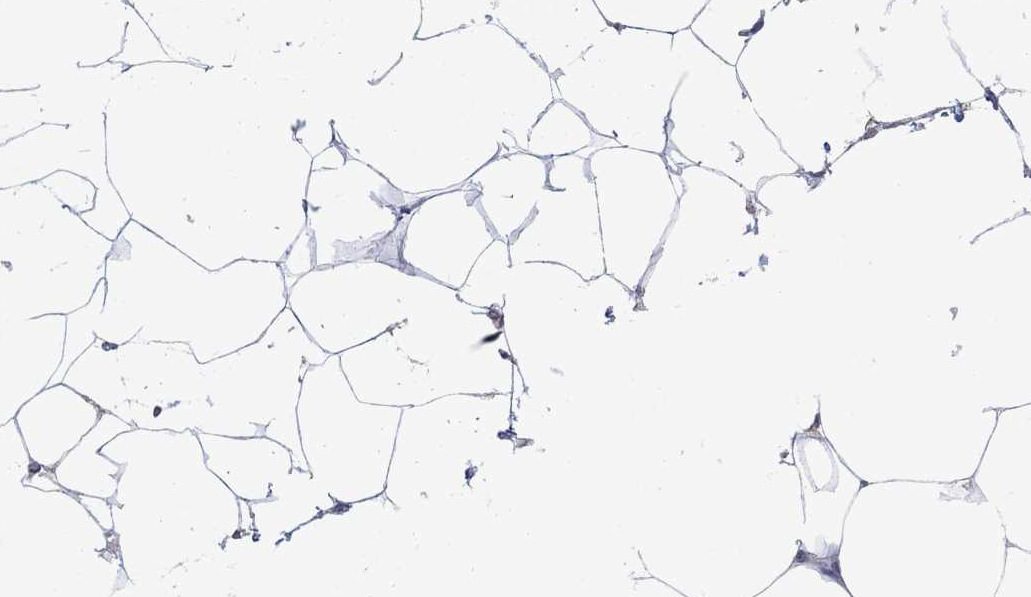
{"staining": {"intensity": "weak", "quantity": "<25%", "location": "nuclear"}, "tissue": "adipose tissue", "cell_type": "Adipocytes", "image_type": "normal", "snomed": [{"axis": "morphology", "description": "Normal tissue, NOS"}, {"axis": "topography", "description": "Adipose tissue"}], "caption": "An IHC histopathology image of normal adipose tissue is shown. There is no staining in adipocytes of adipose tissue.", "gene": "FGF2", "patient": {"sex": "male", "age": 57}}